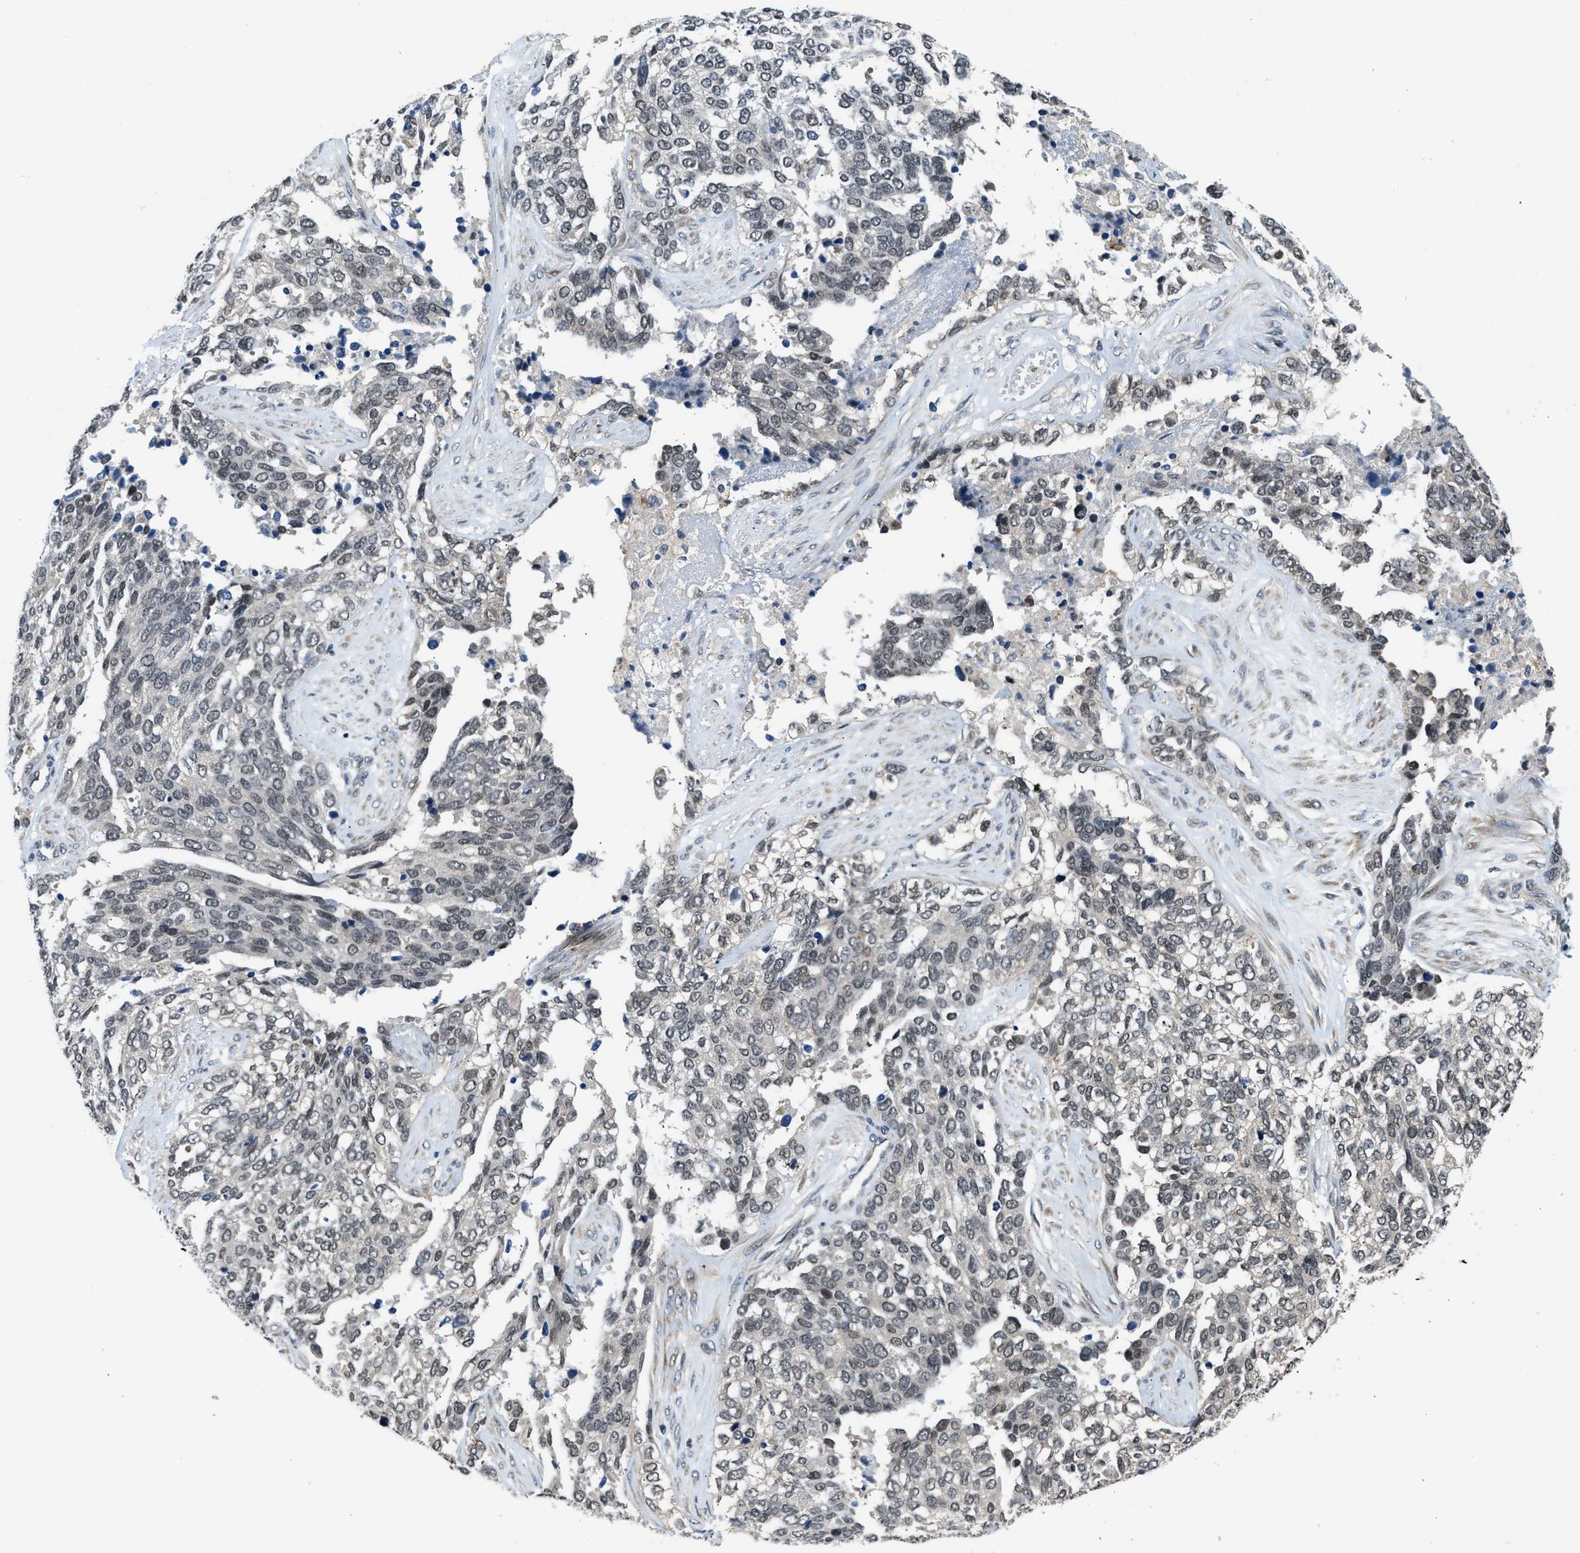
{"staining": {"intensity": "weak", "quantity": "25%-75%", "location": "nuclear"}, "tissue": "ovarian cancer", "cell_type": "Tumor cells", "image_type": "cancer", "snomed": [{"axis": "morphology", "description": "Cystadenocarcinoma, serous, NOS"}, {"axis": "topography", "description": "Ovary"}], "caption": "A brown stain highlights weak nuclear positivity of a protein in human ovarian cancer (serous cystadenocarcinoma) tumor cells. (Brightfield microscopy of DAB IHC at high magnification).", "gene": "MTMR1", "patient": {"sex": "female", "age": 44}}